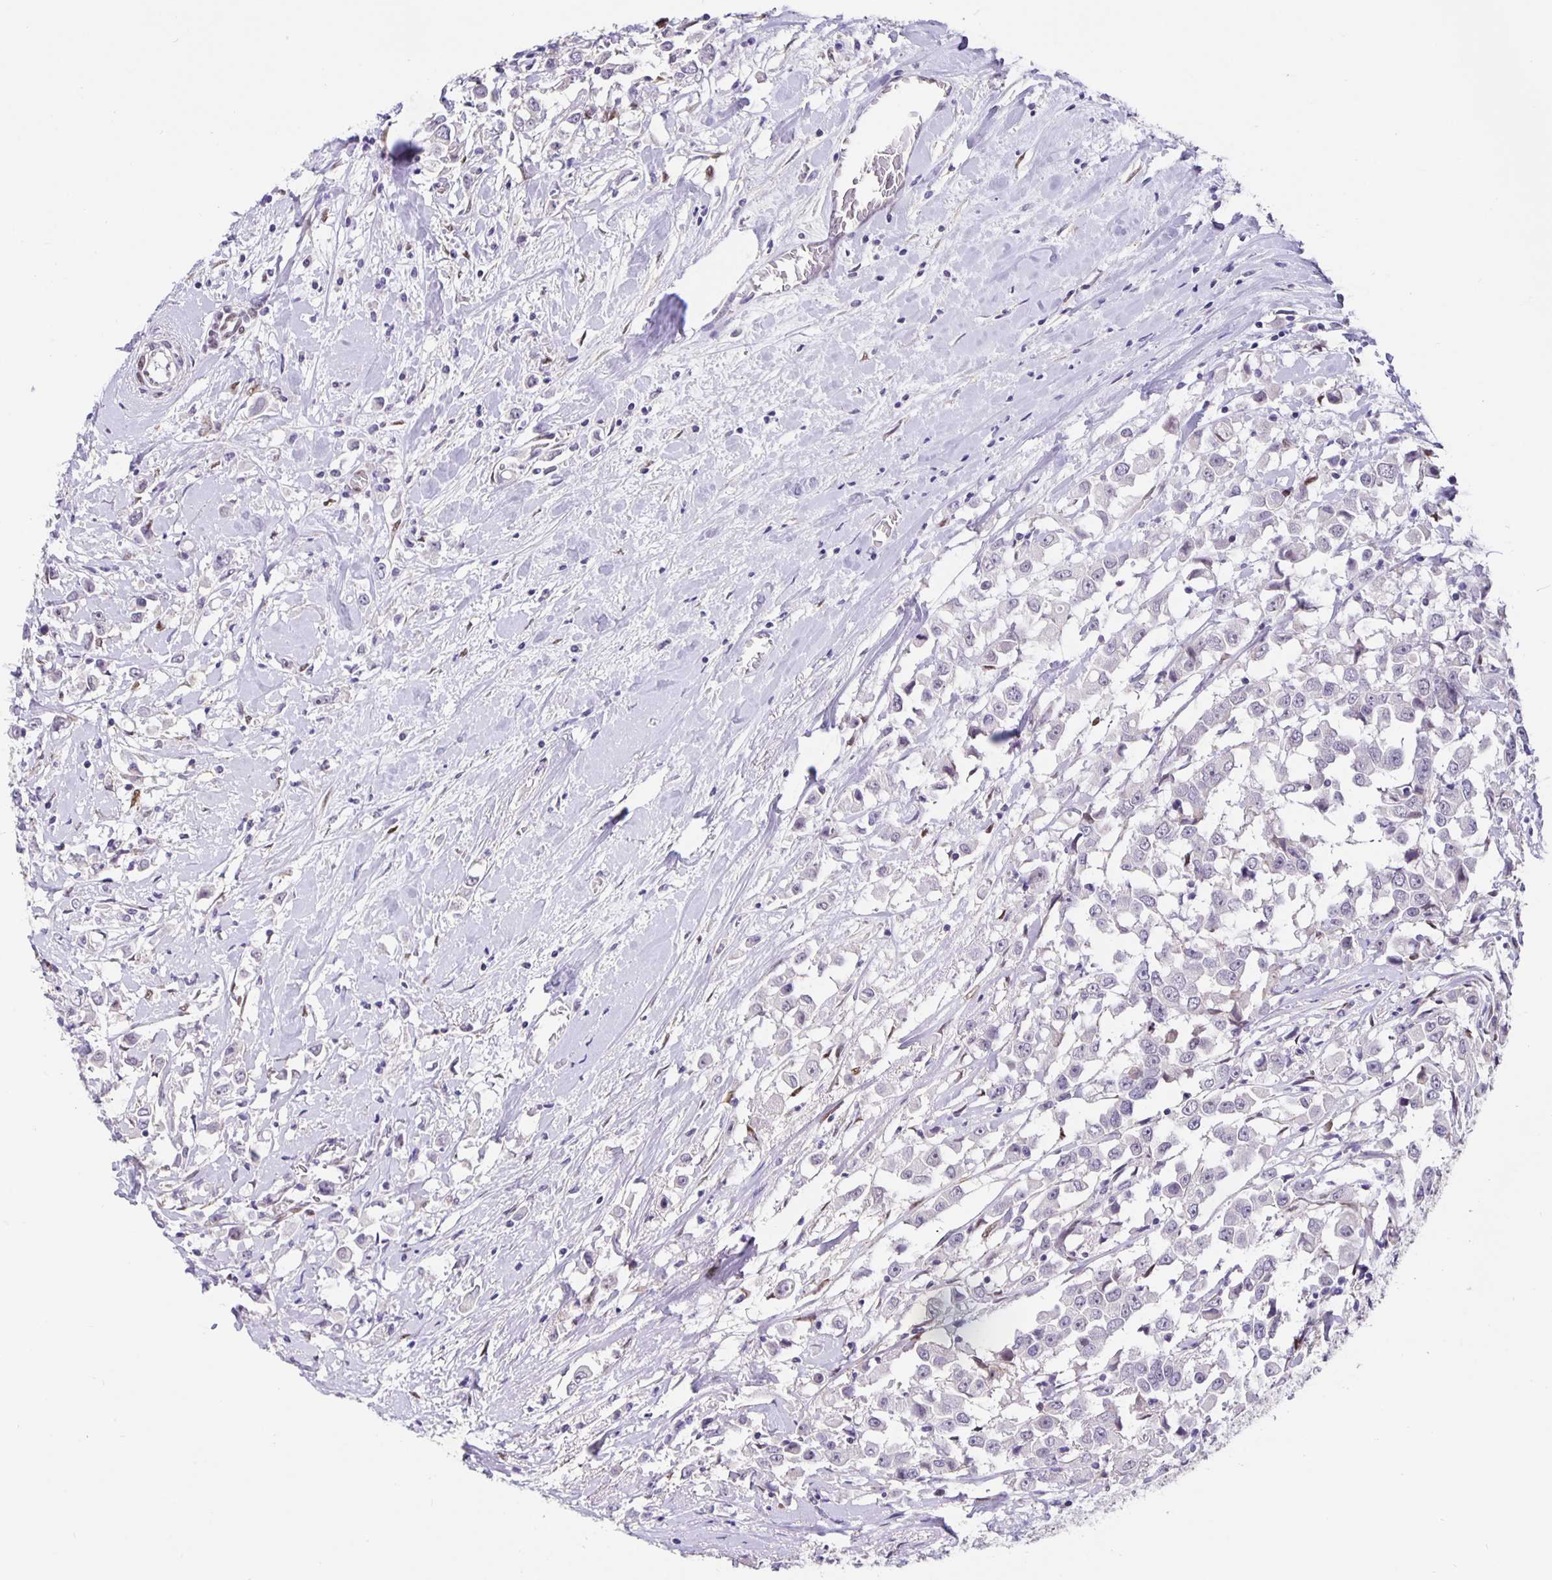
{"staining": {"intensity": "negative", "quantity": "none", "location": "none"}, "tissue": "breast cancer", "cell_type": "Tumor cells", "image_type": "cancer", "snomed": [{"axis": "morphology", "description": "Duct carcinoma"}, {"axis": "topography", "description": "Breast"}], "caption": "Breast infiltrating ductal carcinoma was stained to show a protein in brown. There is no significant expression in tumor cells. The staining was performed using DAB to visualize the protein expression in brown, while the nuclei were stained in blue with hematoxylin (Magnification: 20x).", "gene": "FOSL2", "patient": {"sex": "female", "age": 61}}